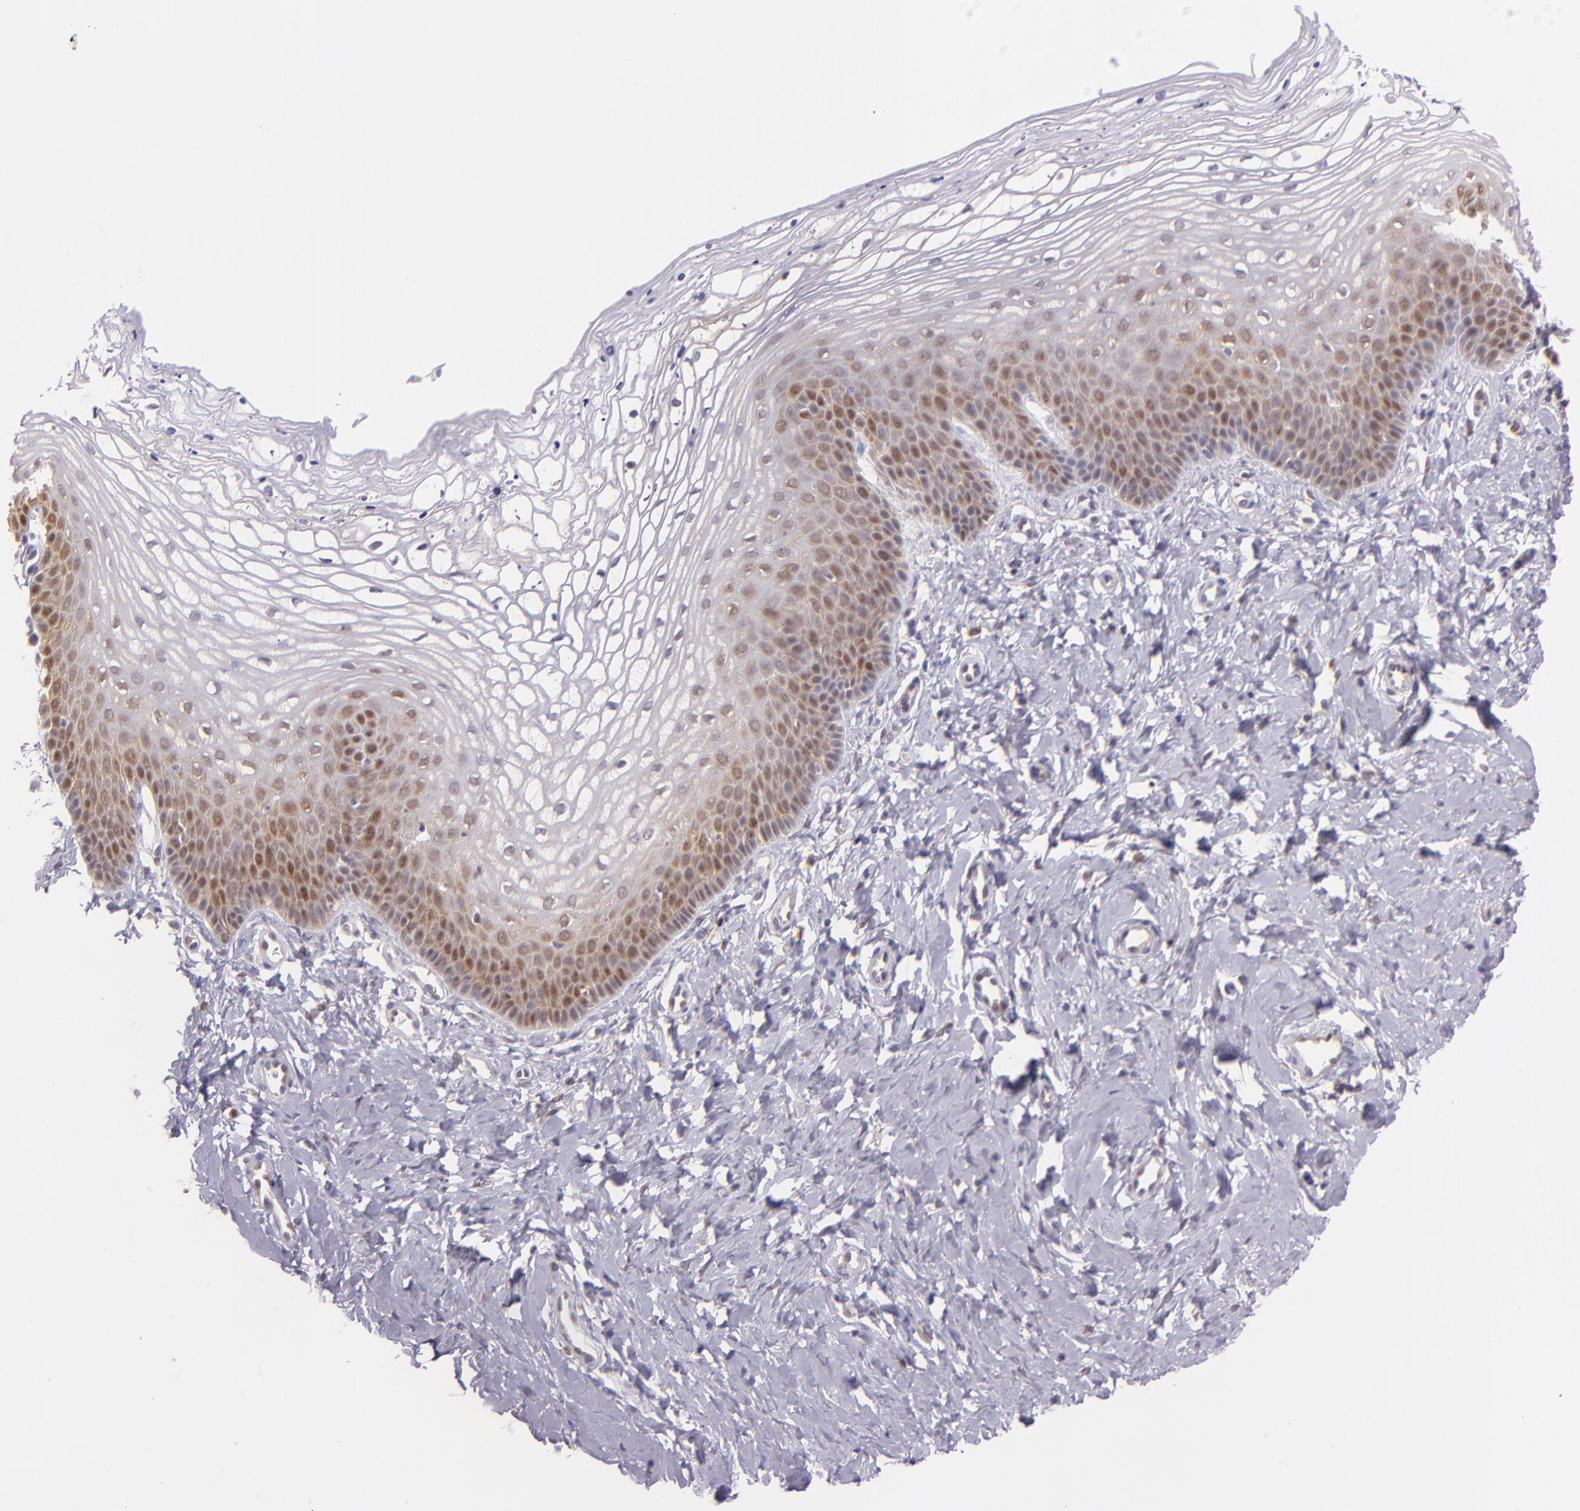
{"staining": {"intensity": "moderate", "quantity": "25%-75%", "location": "cytoplasmic/membranous,nuclear"}, "tissue": "vagina", "cell_type": "Squamous epithelial cells", "image_type": "normal", "snomed": [{"axis": "morphology", "description": "Normal tissue, NOS"}, {"axis": "topography", "description": "Vagina"}], "caption": "The image reveals a brown stain indicating the presence of a protein in the cytoplasmic/membranous,nuclear of squamous epithelial cells in vagina.", "gene": "HSPH1", "patient": {"sex": "female", "age": 68}}